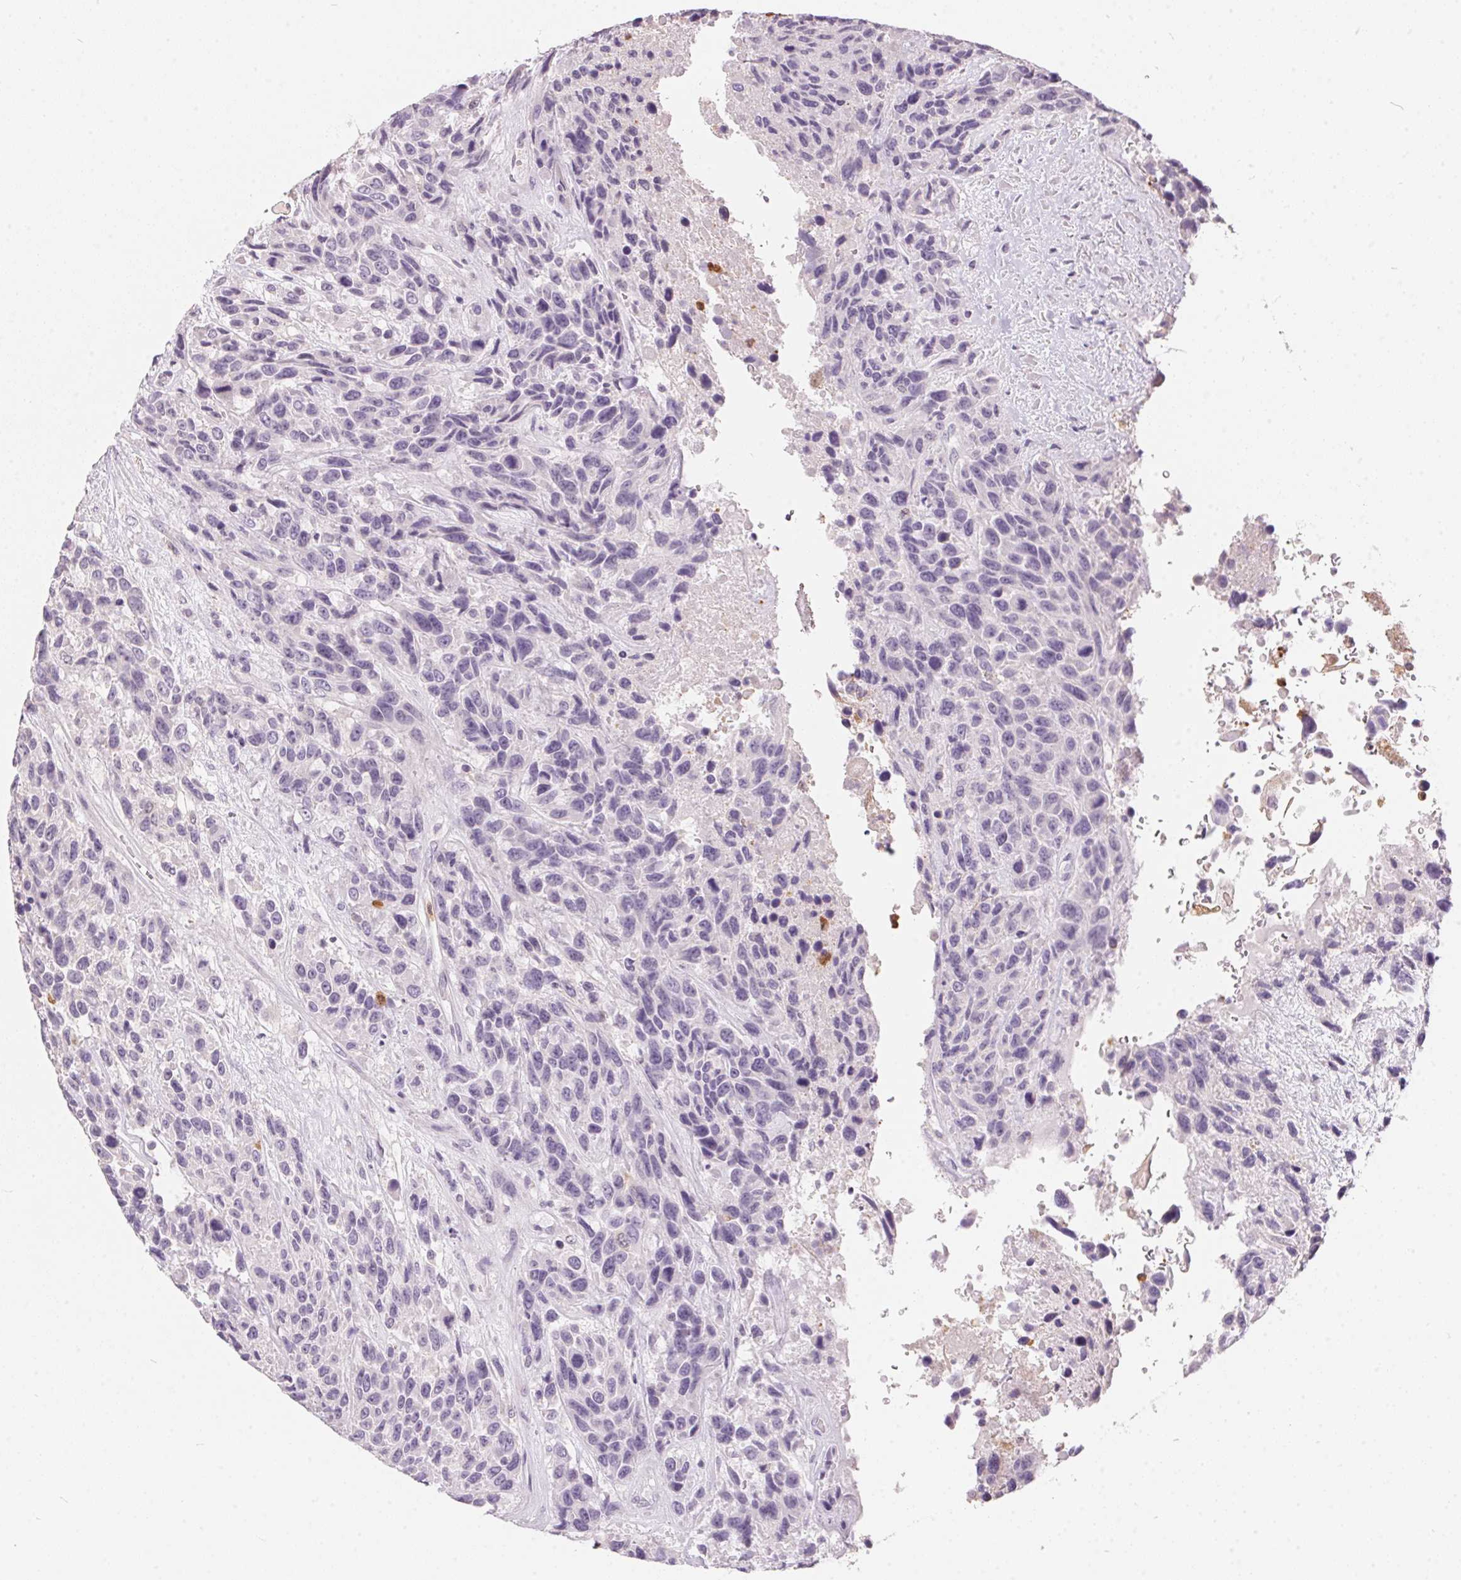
{"staining": {"intensity": "negative", "quantity": "none", "location": "none"}, "tissue": "urothelial cancer", "cell_type": "Tumor cells", "image_type": "cancer", "snomed": [{"axis": "morphology", "description": "Urothelial carcinoma, High grade"}, {"axis": "topography", "description": "Urinary bladder"}], "caption": "Immunohistochemistry of urothelial cancer exhibits no expression in tumor cells. (DAB (3,3'-diaminobenzidine) IHC visualized using brightfield microscopy, high magnification).", "gene": "SERPINB1", "patient": {"sex": "female", "age": 70}}